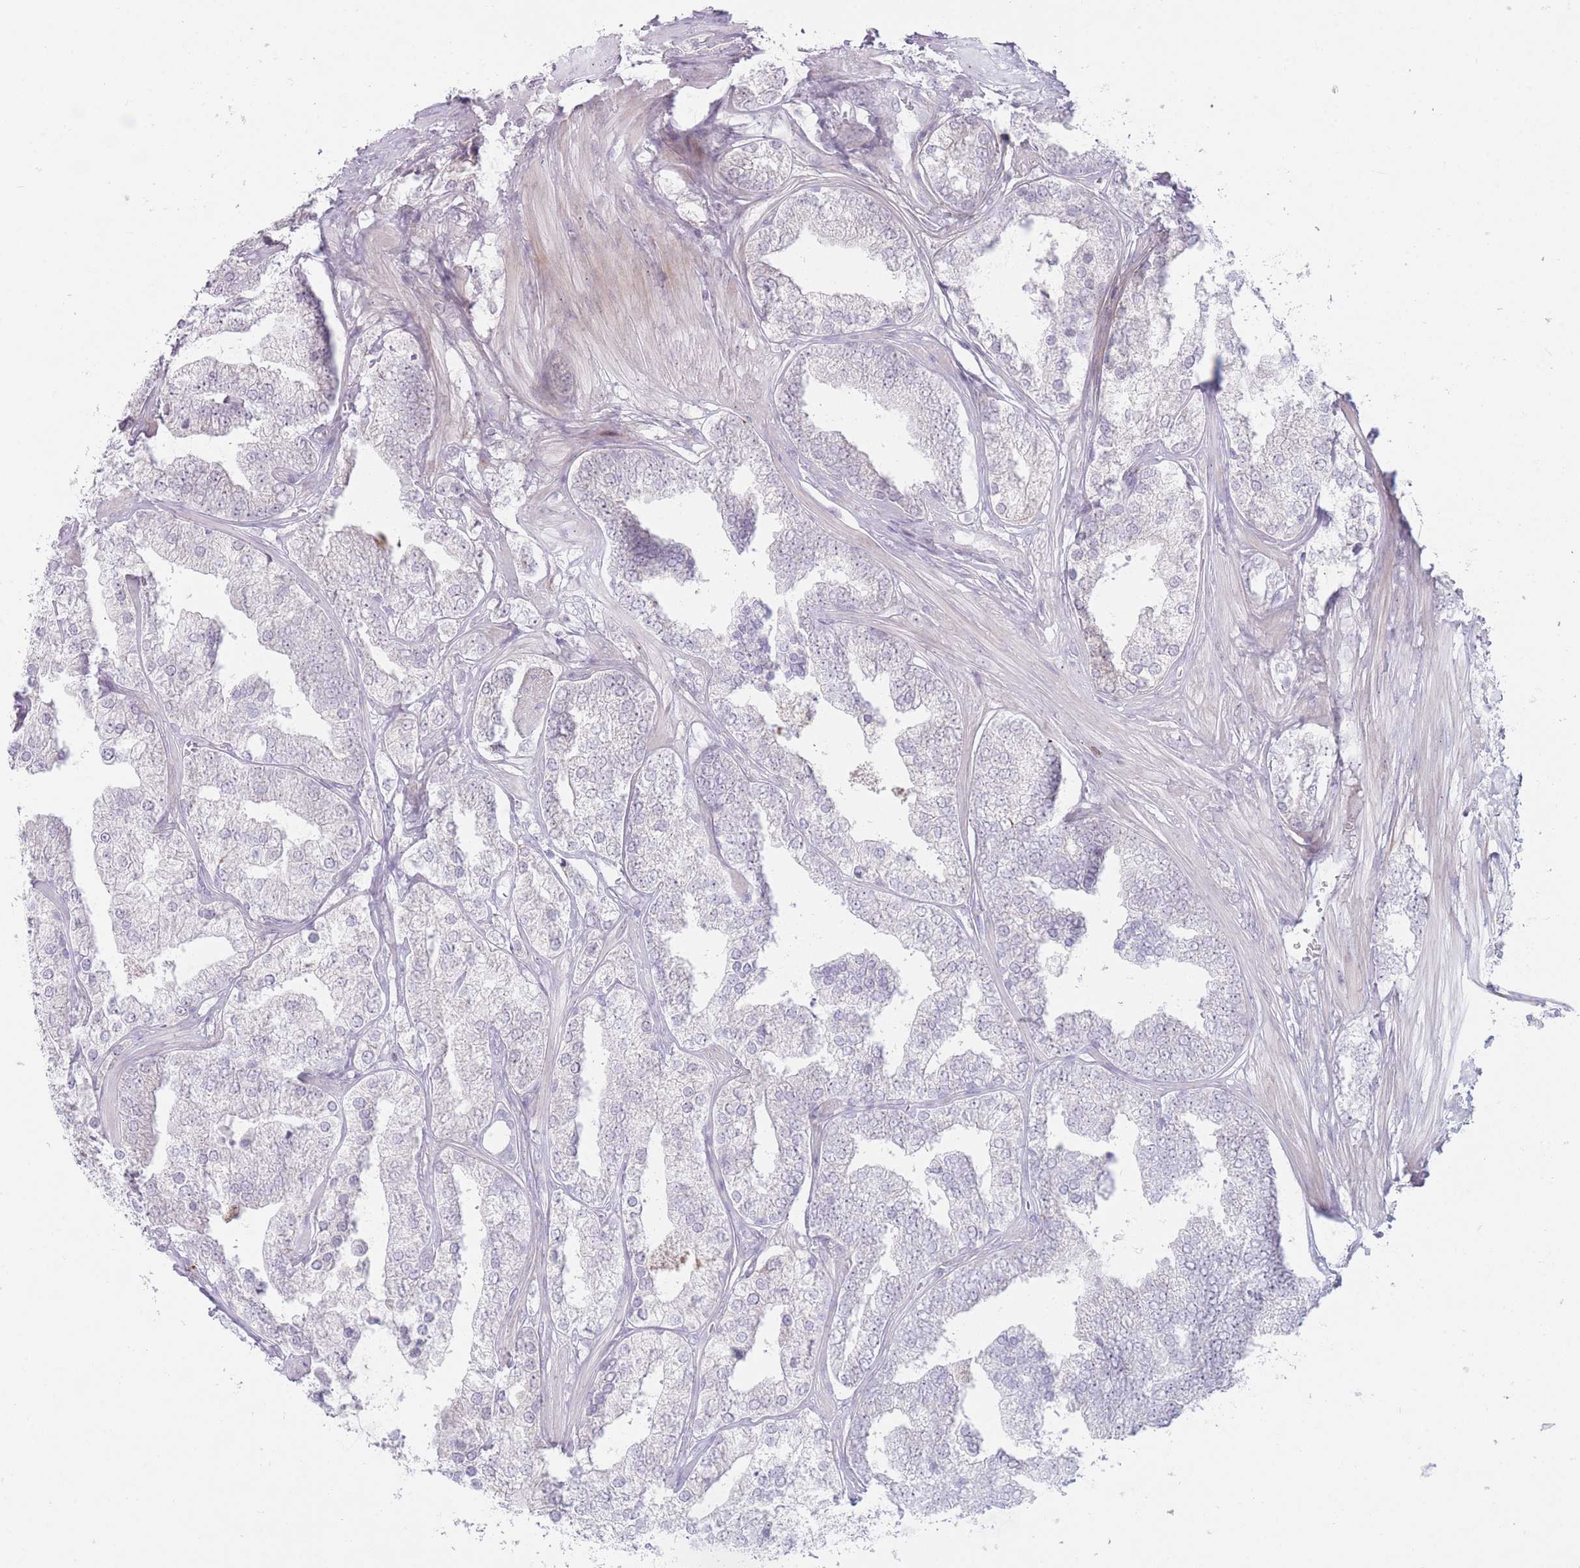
{"staining": {"intensity": "negative", "quantity": "none", "location": "none"}, "tissue": "prostate cancer", "cell_type": "Tumor cells", "image_type": "cancer", "snomed": [{"axis": "morphology", "description": "Adenocarcinoma, High grade"}, {"axis": "topography", "description": "Prostate"}], "caption": "The immunohistochemistry (IHC) image has no significant expression in tumor cells of prostate cancer tissue.", "gene": "PAIP2B", "patient": {"sex": "male", "age": 50}}